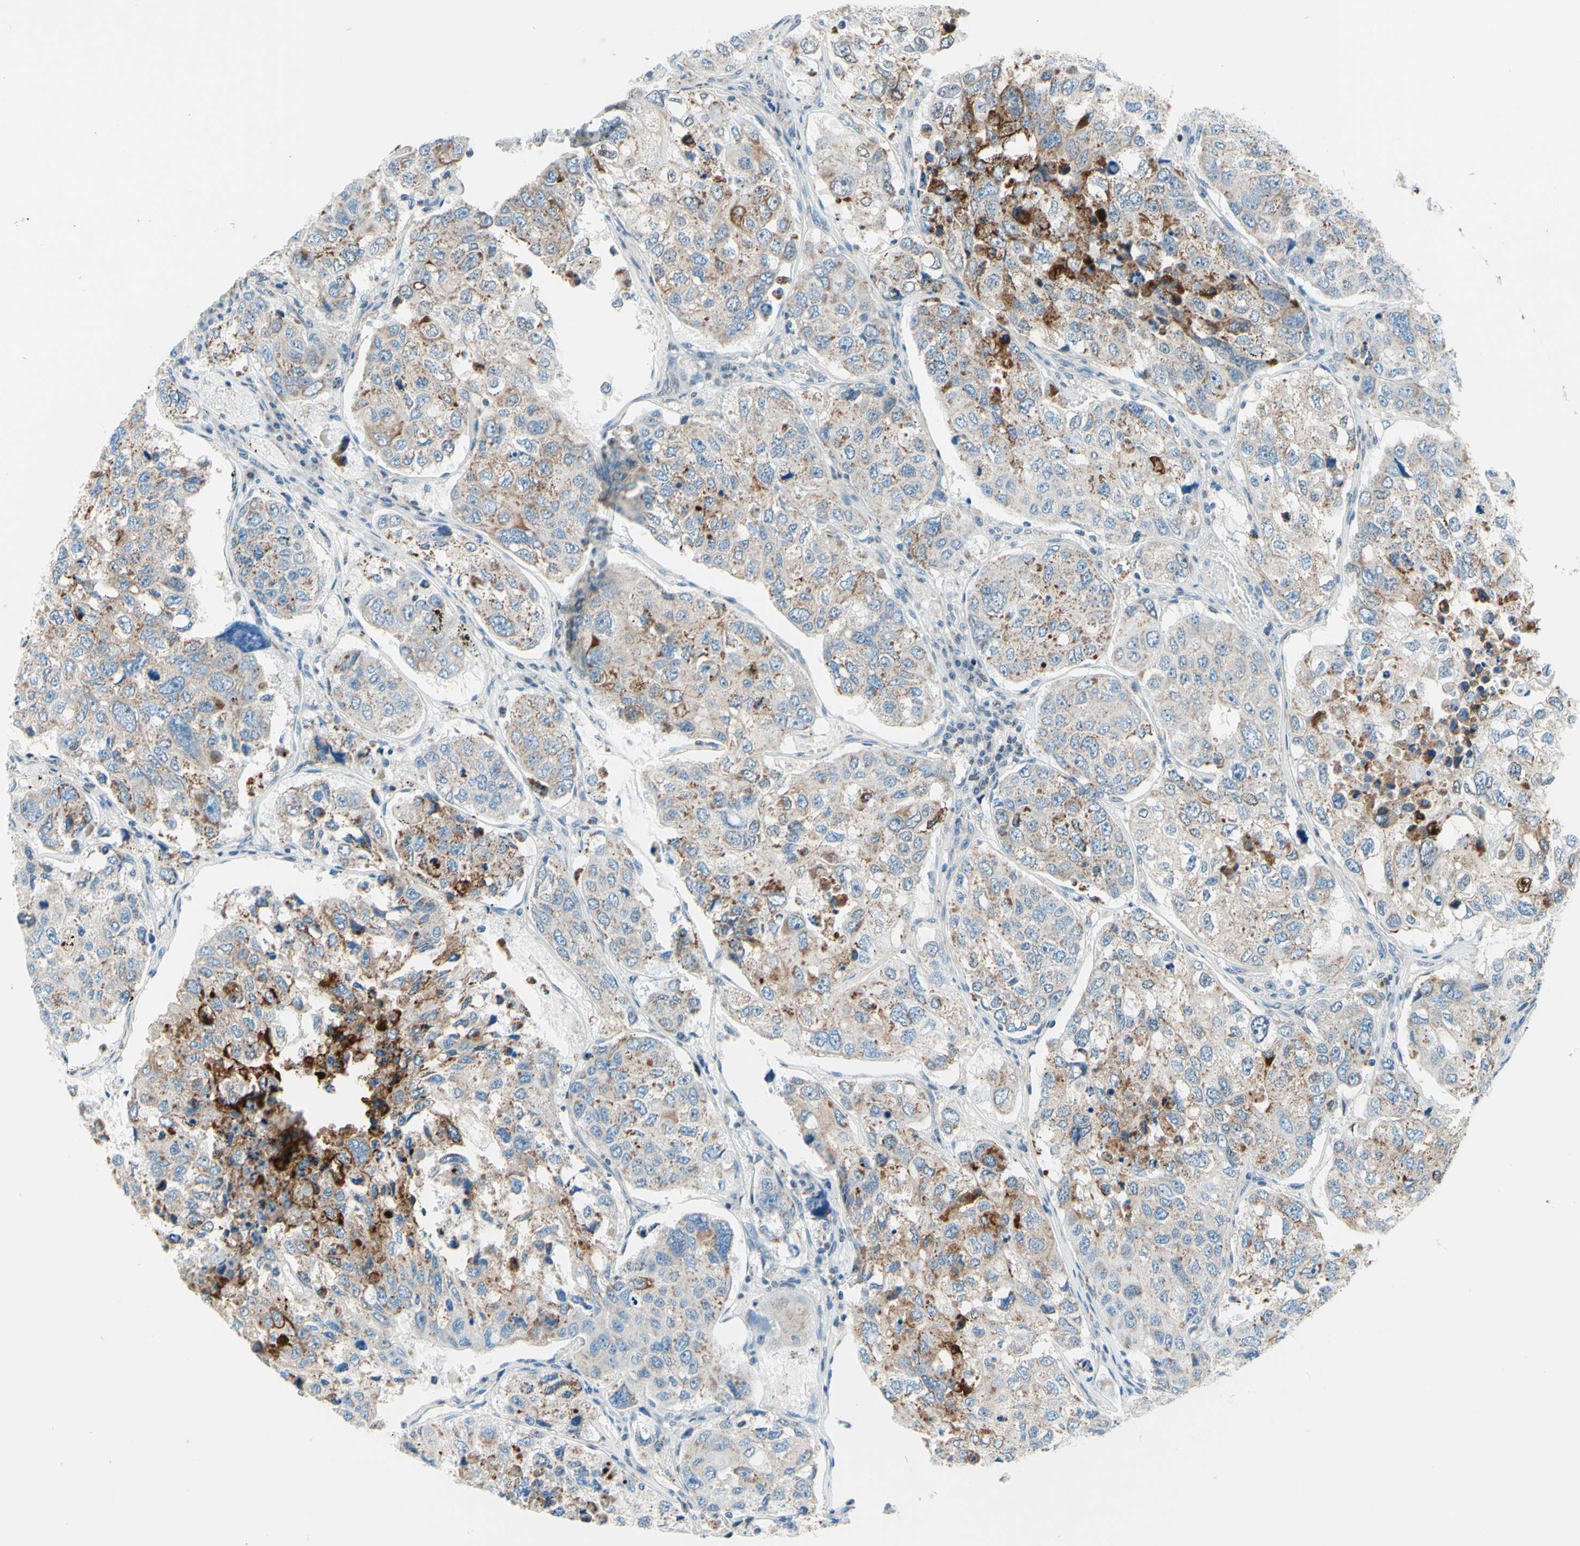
{"staining": {"intensity": "weak", "quantity": ">75%", "location": "cytoplasmic/membranous"}, "tissue": "urothelial cancer", "cell_type": "Tumor cells", "image_type": "cancer", "snomed": [{"axis": "morphology", "description": "Urothelial carcinoma, High grade"}, {"axis": "topography", "description": "Lymph node"}, {"axis": "topography", "description": "Urinary bladder"}], "caption": "Urothelial carcinoma (high-grade) stained with a protein marker exhibits weak staining in tumor cells.", "gene": "CBX7", "patient": {"sex": "male", "age": 51}}